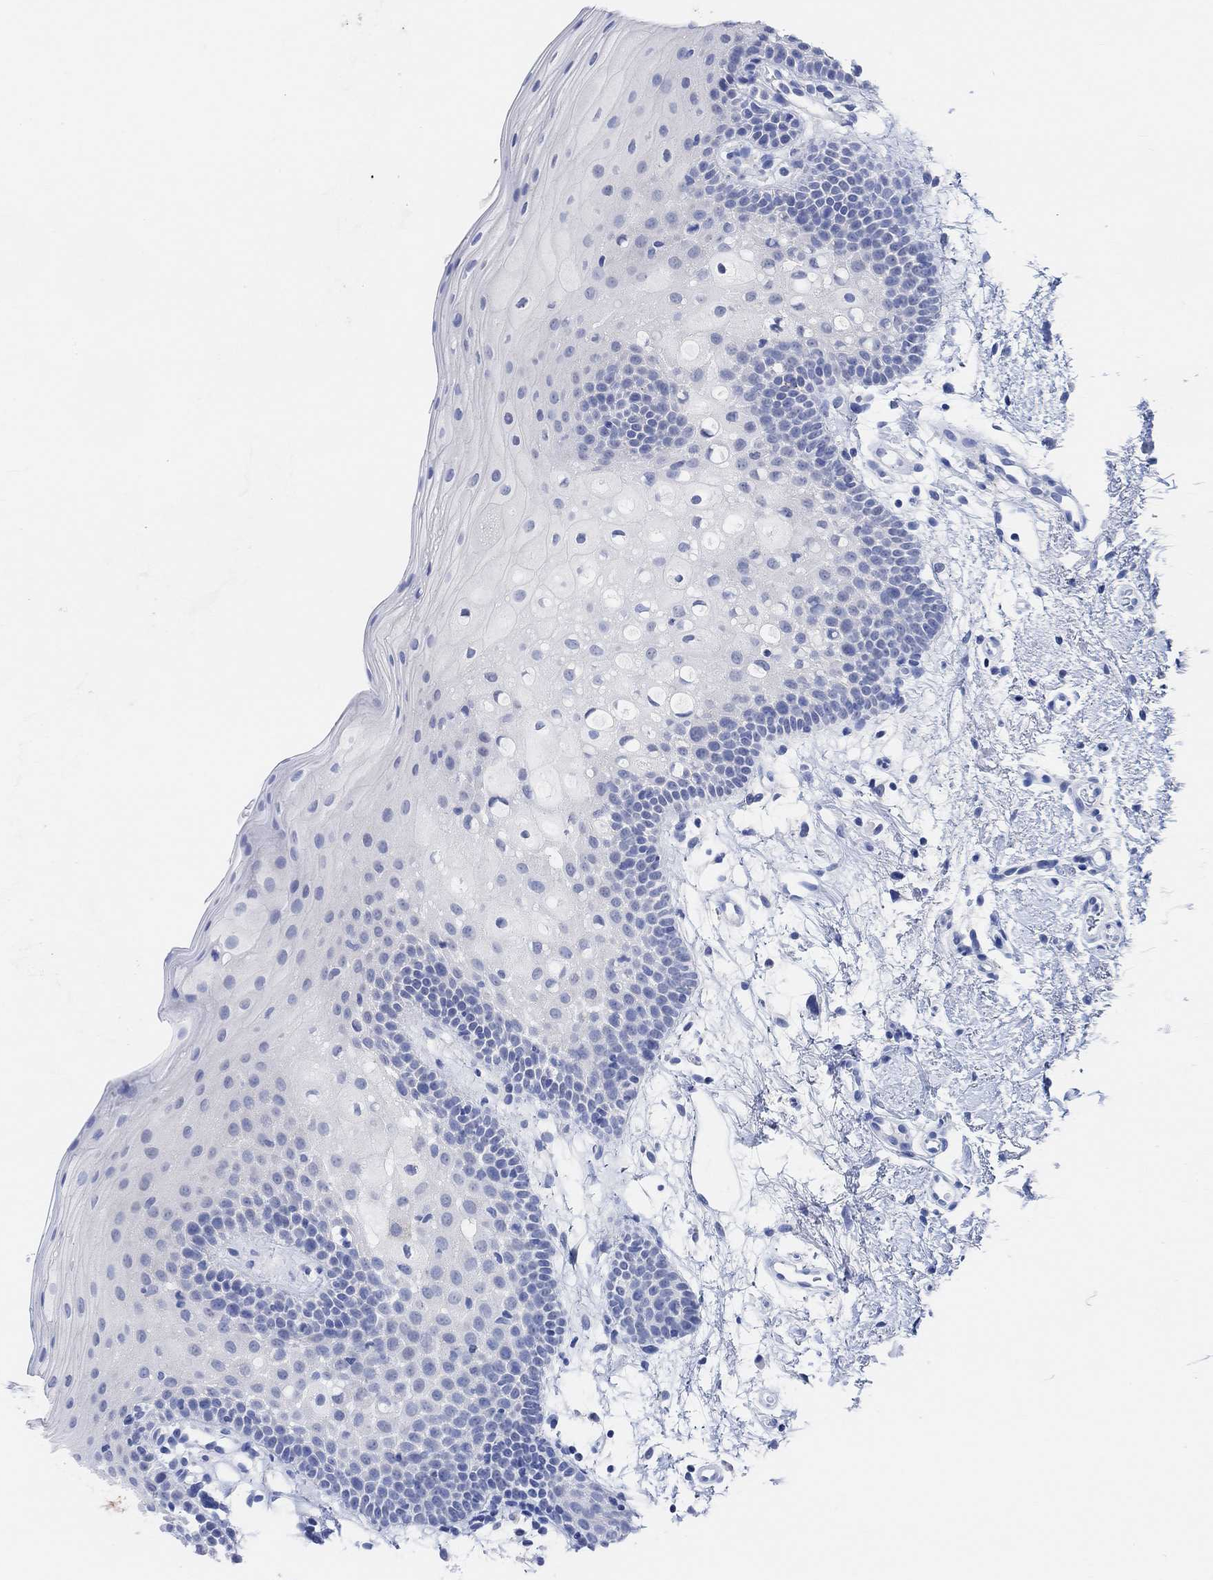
{"staining": {"intensity": "negative", "quantity": "none", "location": "none"}, "tissue": "oral mucosa", "cell_type": "Squamous epithelial cells", "image_type": "normal", "snomed": [{"axis": "morphology", "description": "Normal tissue, NOS"}, {"axis": "topography", "description": "Oral tissue"}, {"axis": "topography", "description": "Tounge, NOS"}], "caption": "Squamous epithelial cells show no significant positivity in normal oral mucosa. (Brightfield microscopy of DAB (3,3'-diaminobenzidine) IHC at high magnification).", "gene": "ENO4", "patient": {"sex": "female", "age": 83}}